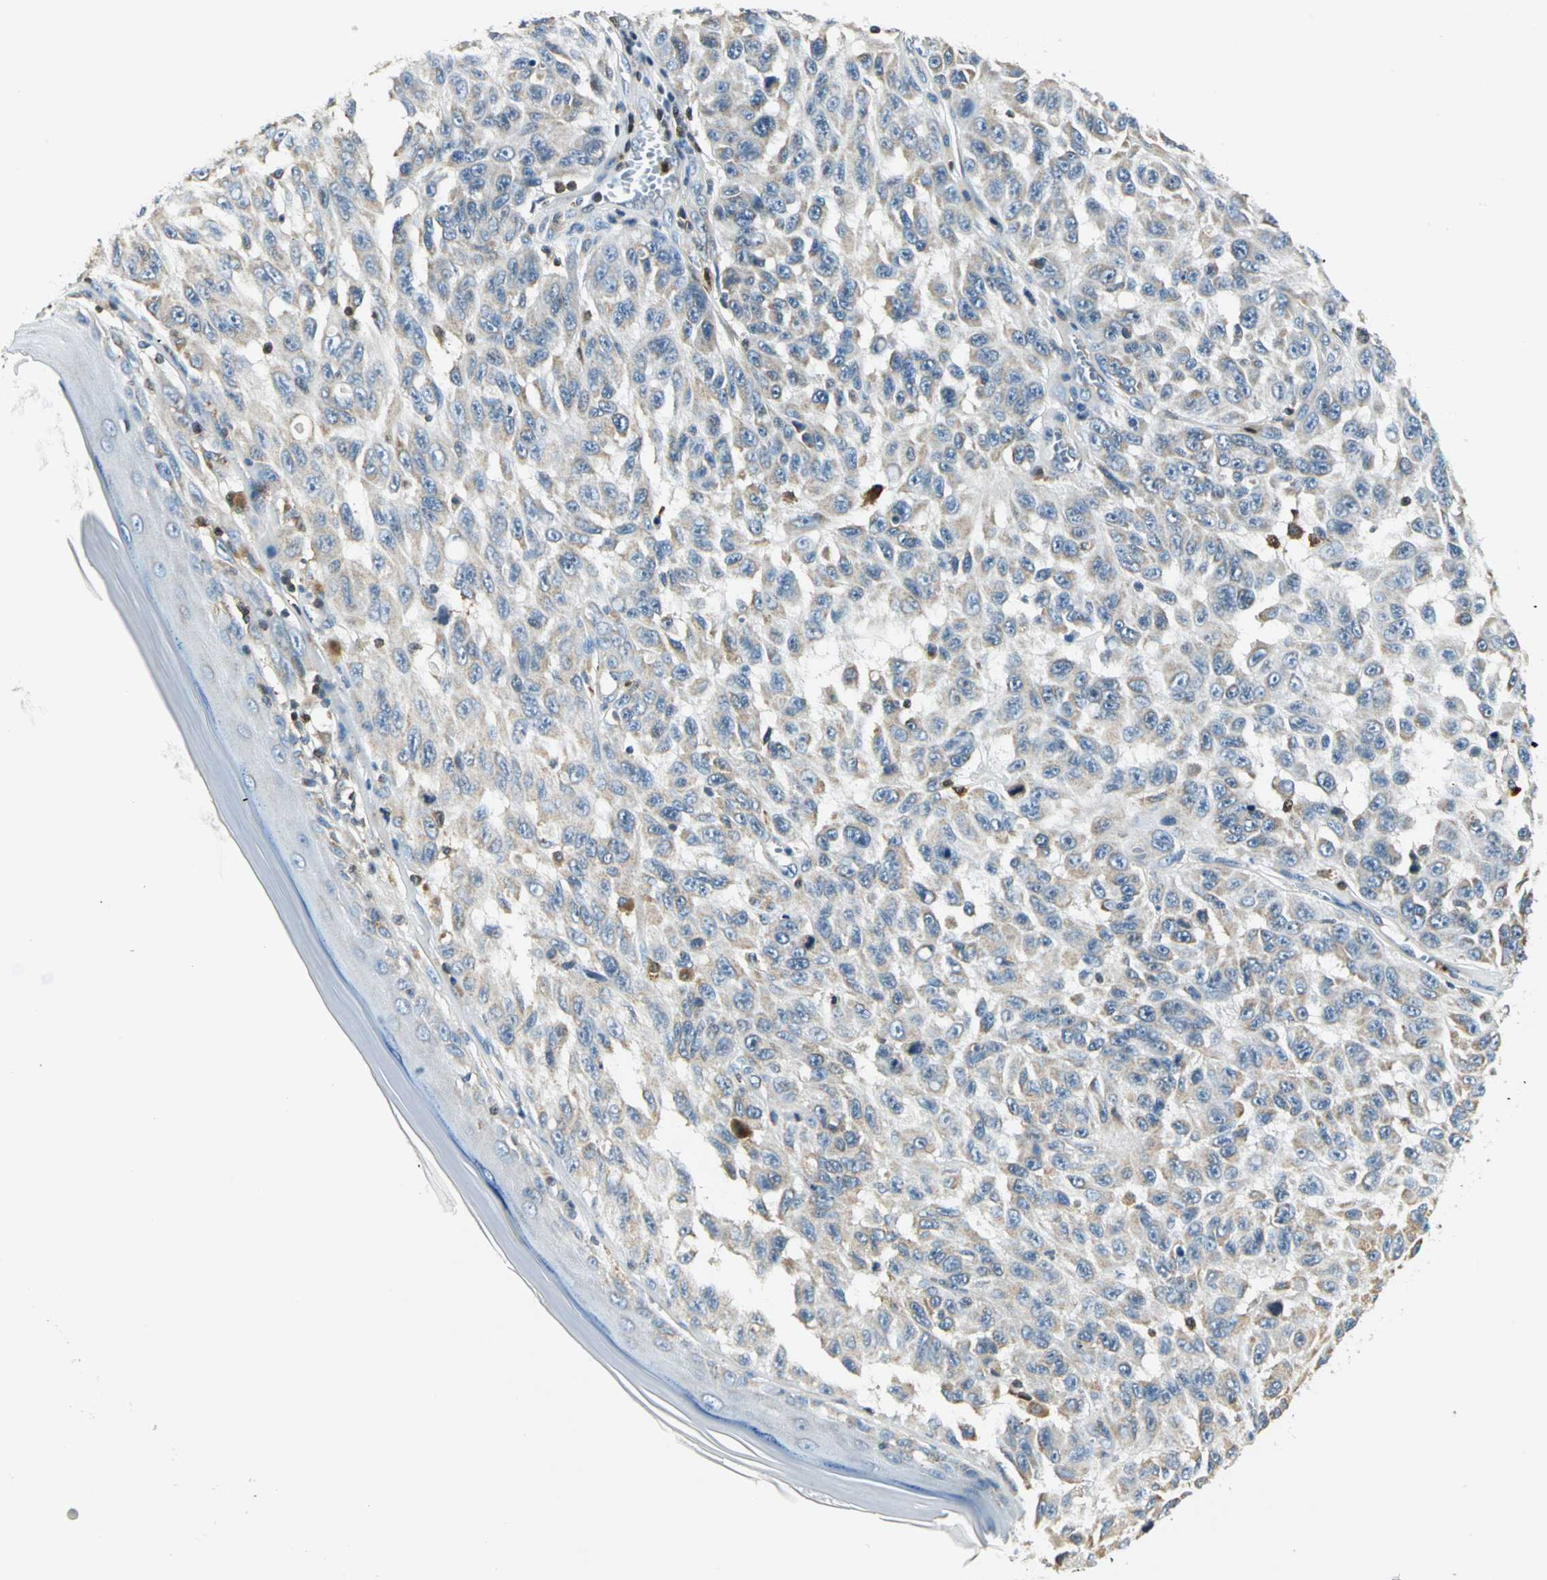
{"staining": {"intensity": "weak", "quantity": "25%-75%", "location": "cytoplasmic/membranous"}, "tissue": "melanoma", "cell_type": "Tumor cells", "image_type": "cancer", "snomed": [{"axis": "morphology", "description": "Malignant melanoma, NOS"}, {"axis": "topography", "description": "Skin"}], "caption": "The immunohistochemical stain shows weak cytoplasmic/membranous expression in tumor cells of malignant melanoma tissue.", "gene": "USP40", "patient": {"sex": "male", "age": 30}}